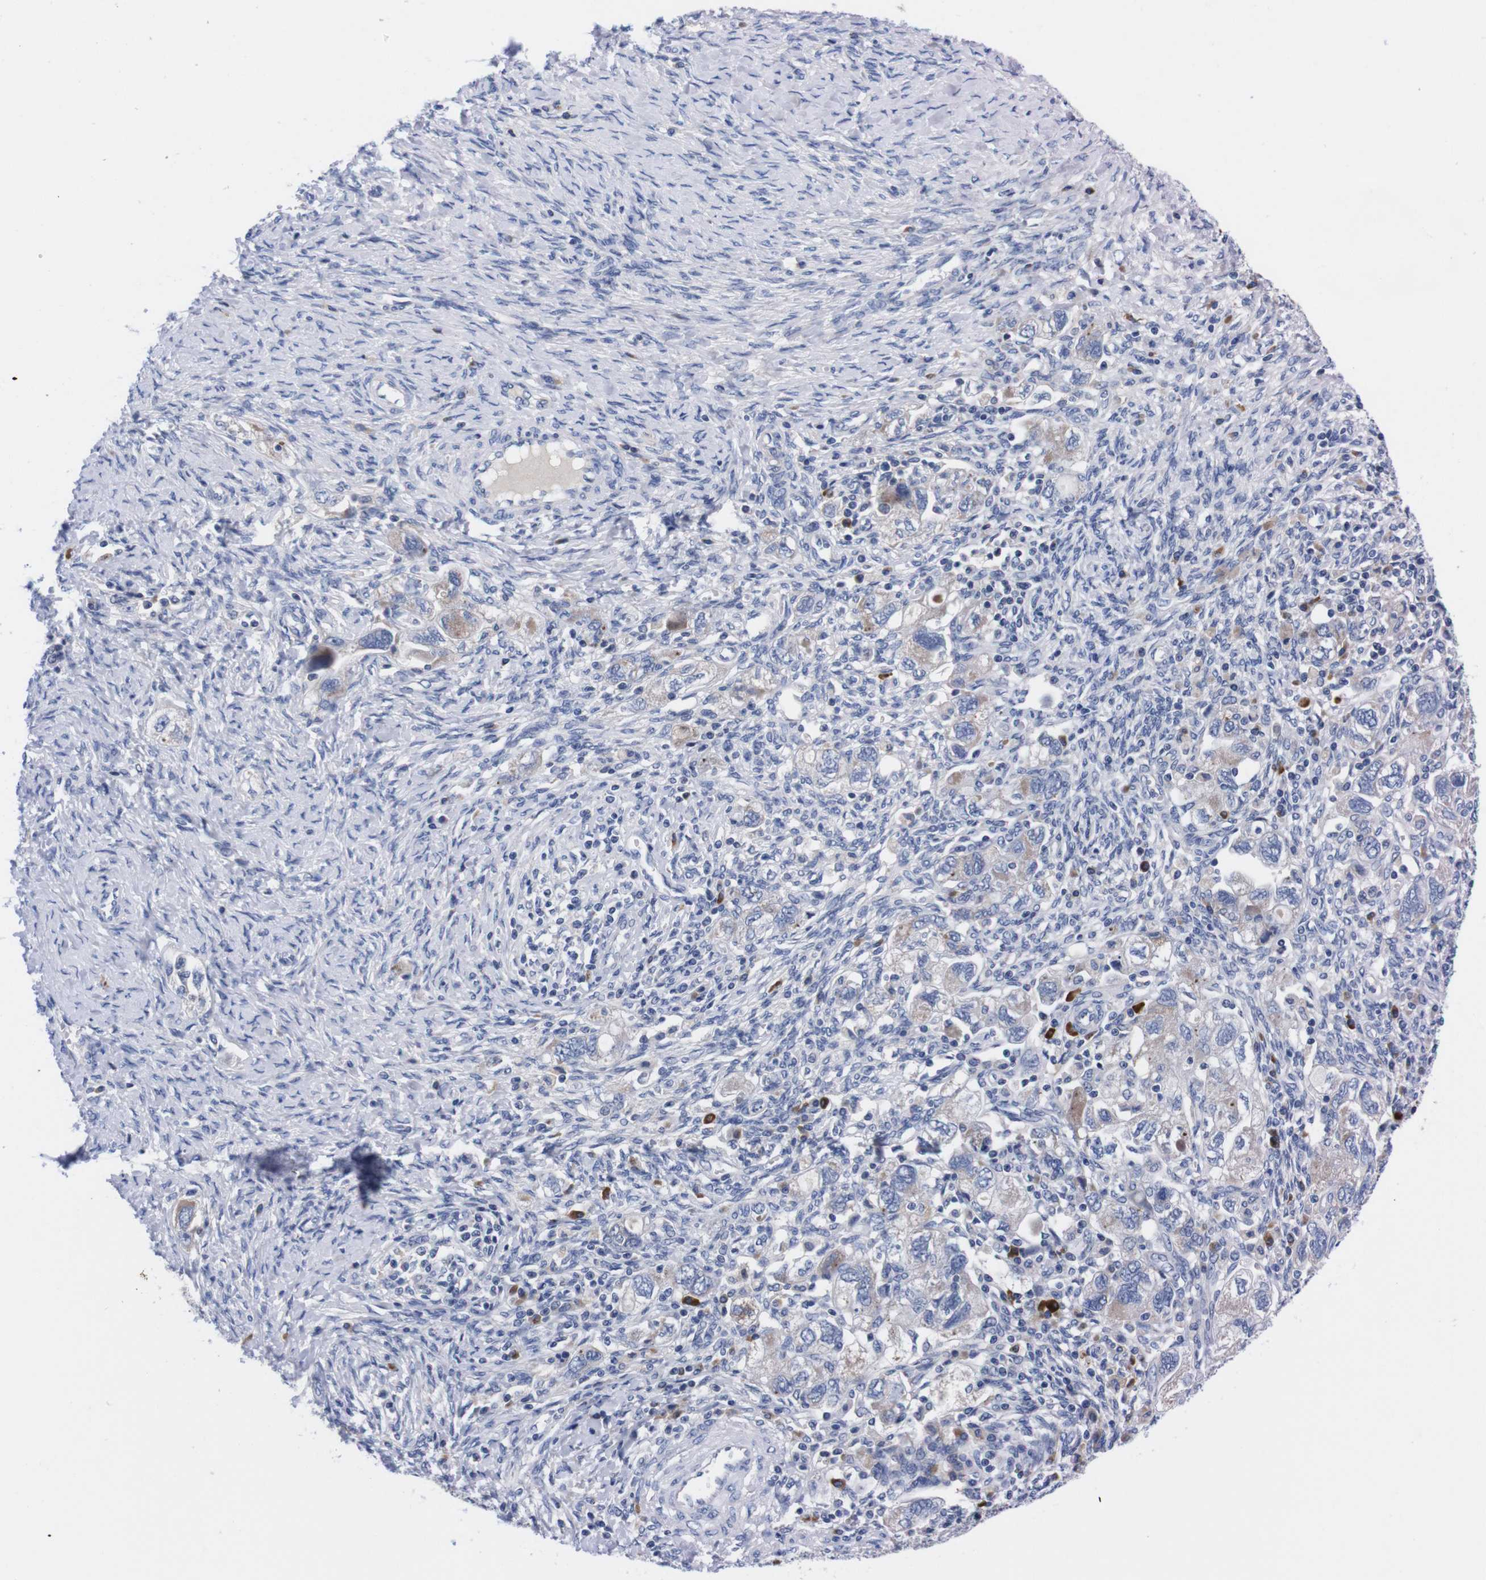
{"staining": {"intensity": "weak", "quantity": "<25%", "location": "cytoplasmic/membranous"}, "tissue": "ovarian cancer", "cell_type": "Tumor cells", "image_type": "cancer", "snomed": [{"axis": "morphology", "description": "Carcinoma, NOS"}, {"axis": "morphology", "description": "Cystadenocarcinoma, serous, NOS"}, {"axis": "topography", "description": "Ovary"}], "caption": "DAB (3,3'-diaminobenzidine) immunohistochemical staining of human ovarian cancer (carcinoma) demonstrates no significant positivity in tumor cells. The staining is performed using DAB (3,3'-diaminobenzidine) brown chromogen with nuclei counter-stained in using hematoxylin.", "gene": "FAM210A", "patient": {"sex": "female", "age": 69}}